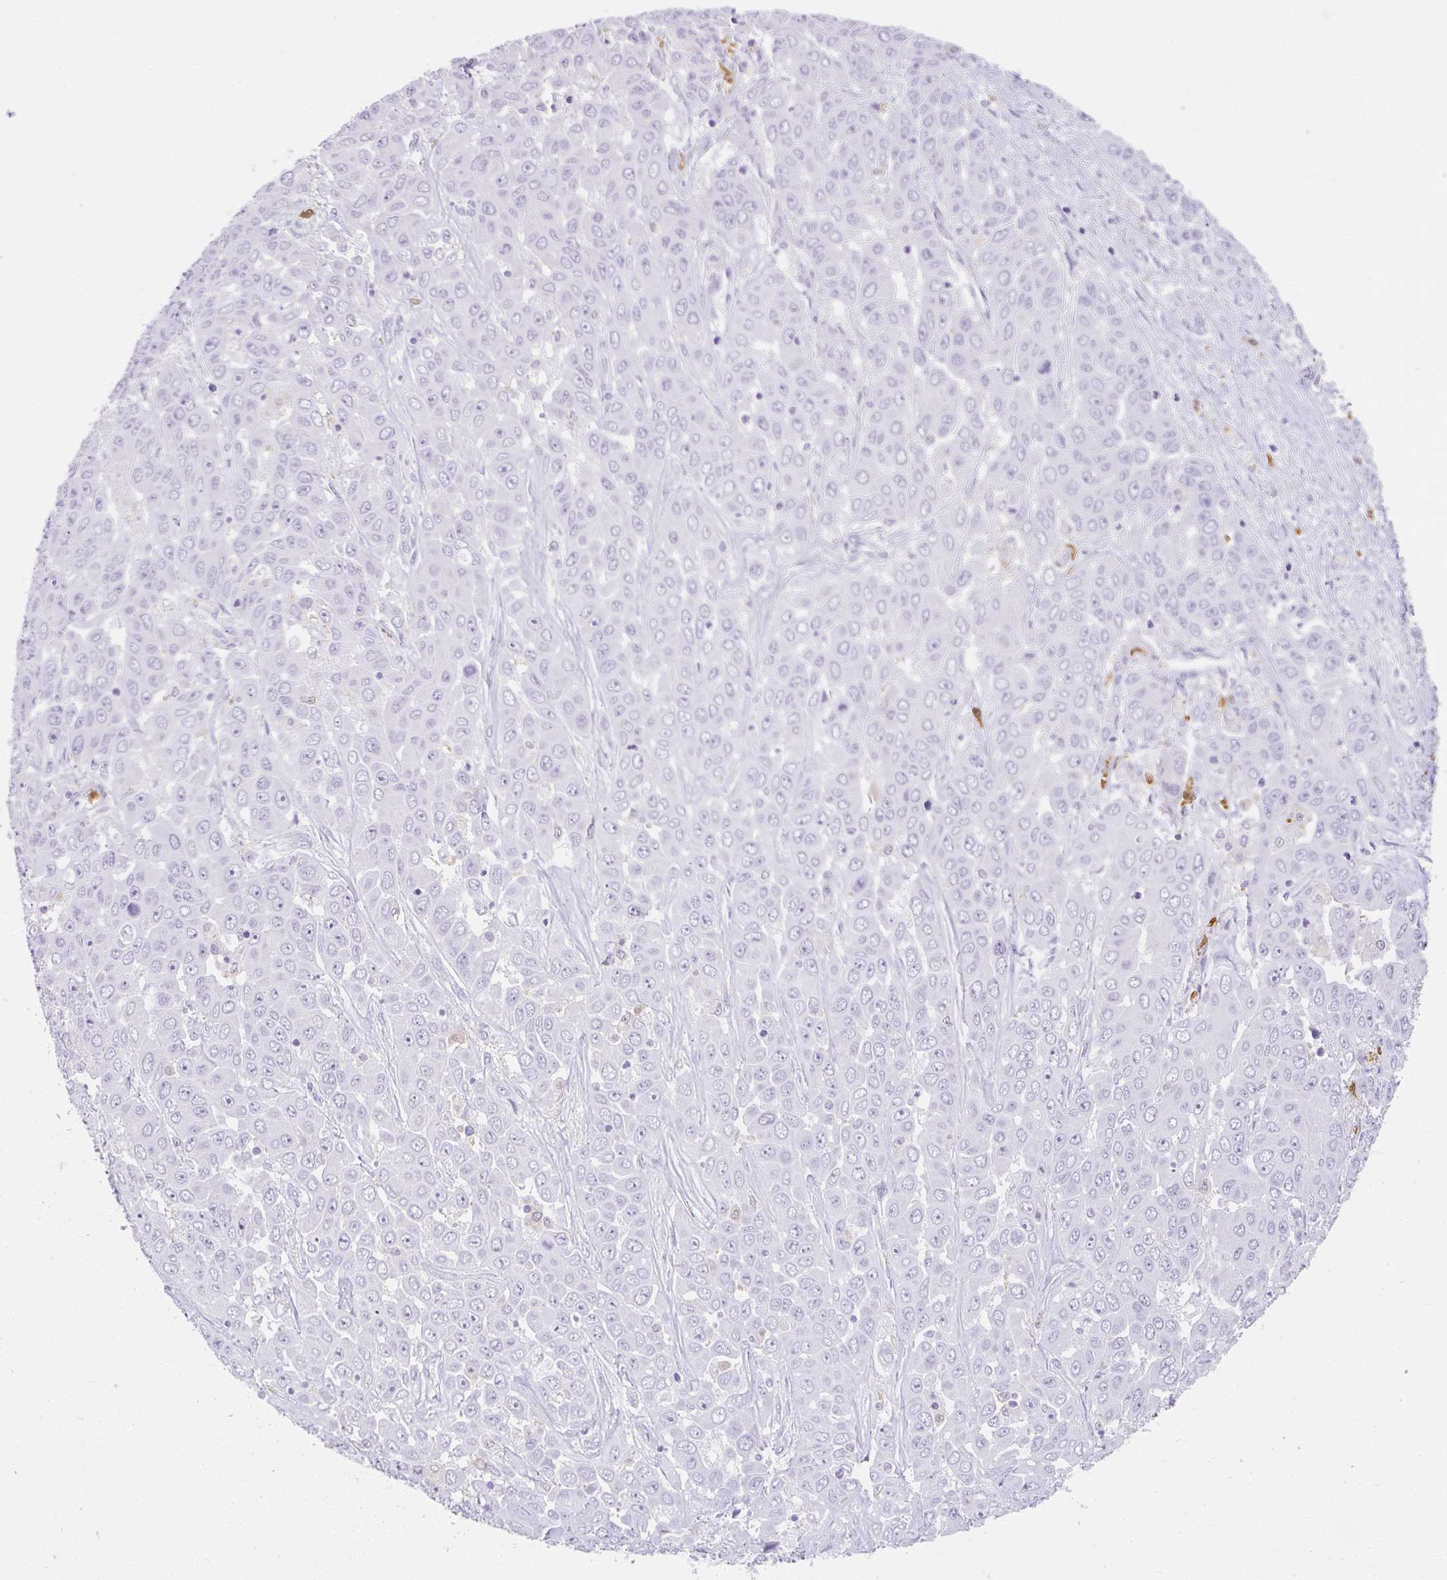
{"staining": {"intensity": "negative", "quantity": "none", "location": "none"}, "tissue": "liver cancer", "cell_type": "Tumor cells", "image_type": "cancer", "snomed": [{"axis": "morphology", "description": "Cholangiocarcinoma"}, {"axis": "topography", "description": "Liver"}], "caption": "Tumor cells are negative for brown protein staining in liver cancer.", "gene": "HK3", "patient": {"sex": "female", "age": 52}}